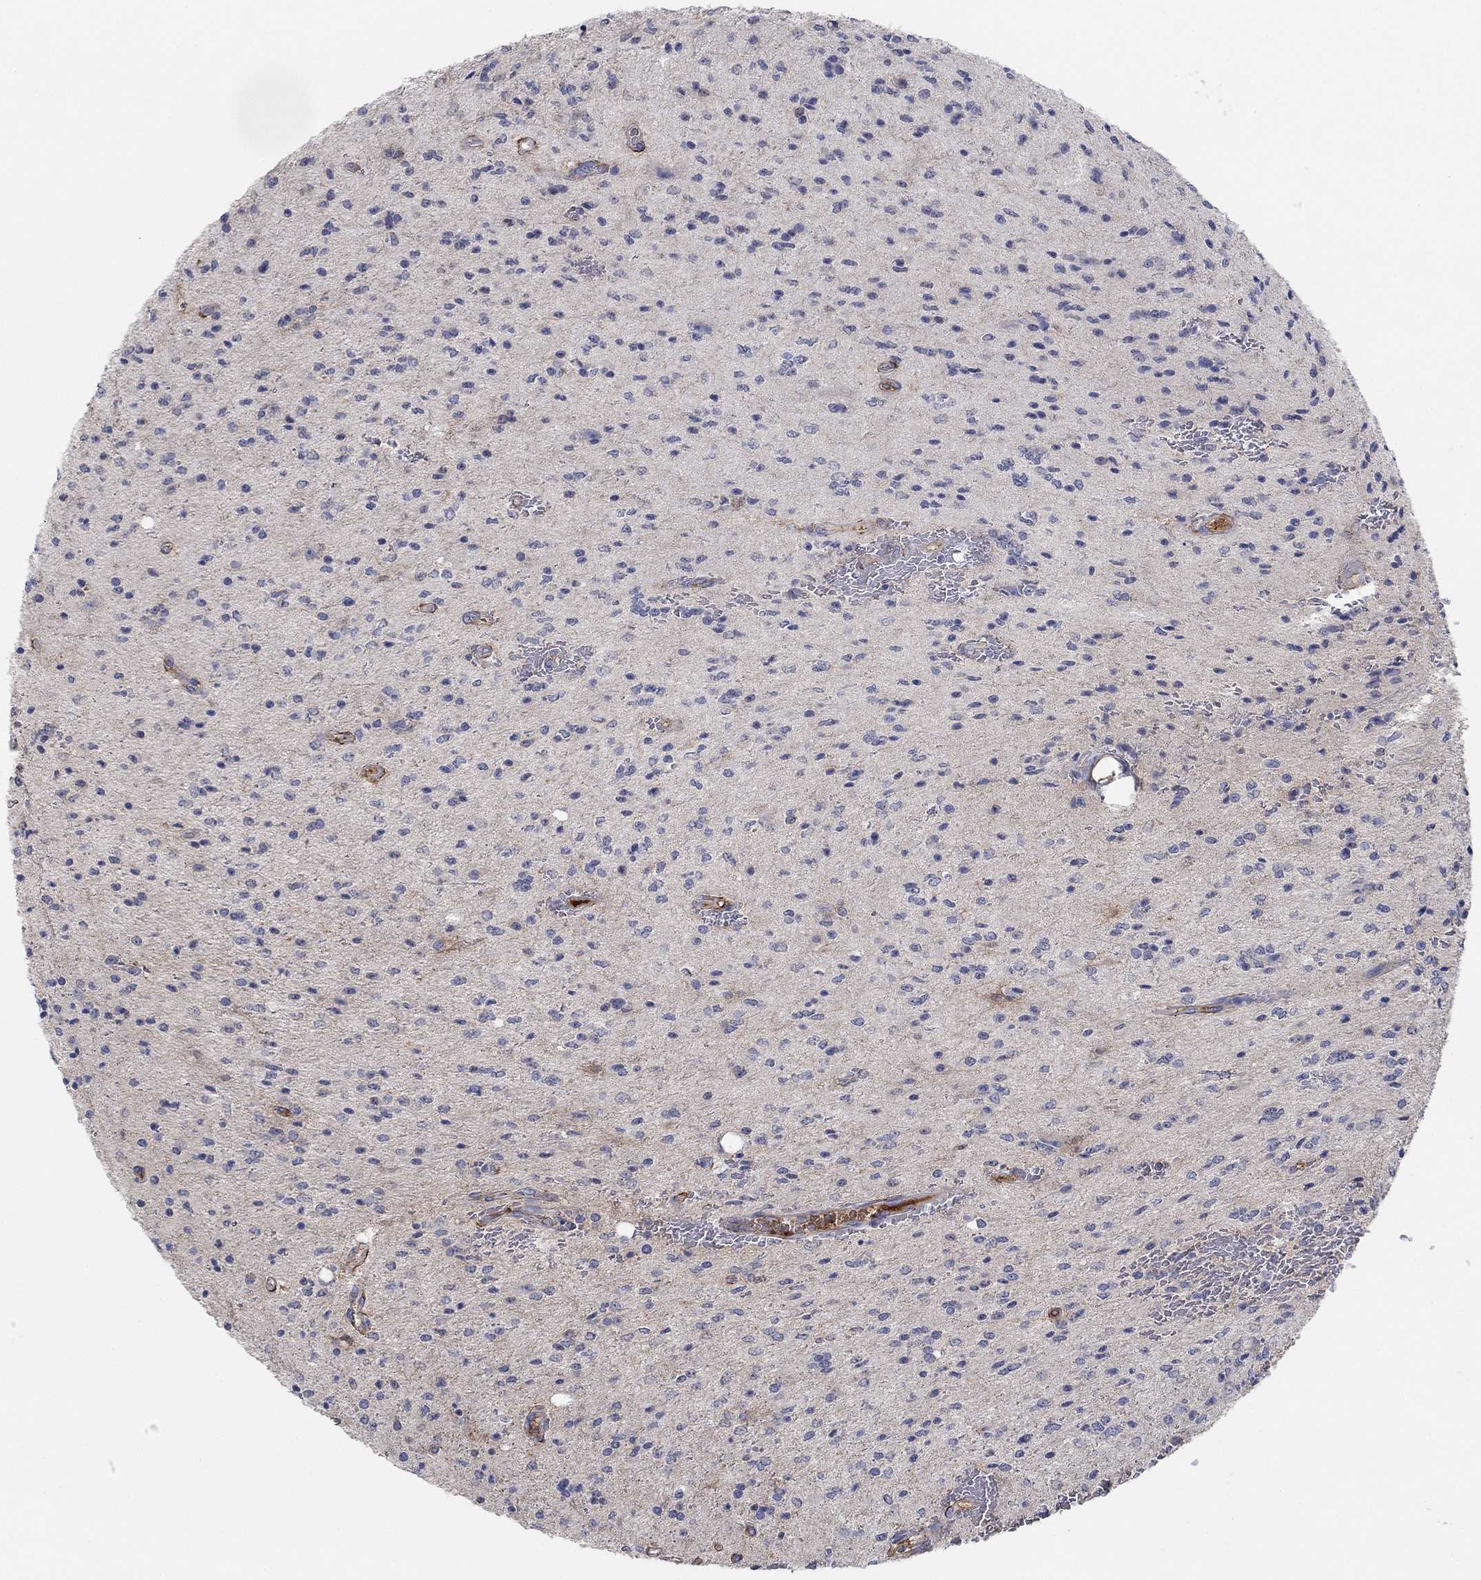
{"staining": {"intensity": "negative", "quantity": "none", "location": "none"}, "tissue": "glioma", "cell_type": "Tumor cells", "image_type": "cancer", "snomed": [{"axis": "morphology", "description": "Glioma, malignant, Low grade"}, {"axis": "topography", "description": "Brain"}], "caption": "This is an immunohistochemistry (IHC) histopathology image of low-grade glioma (malignant). There is no expression in tumor cells.", "gene": "APOC3", "patient": {"sex": "male", "age": 67}}